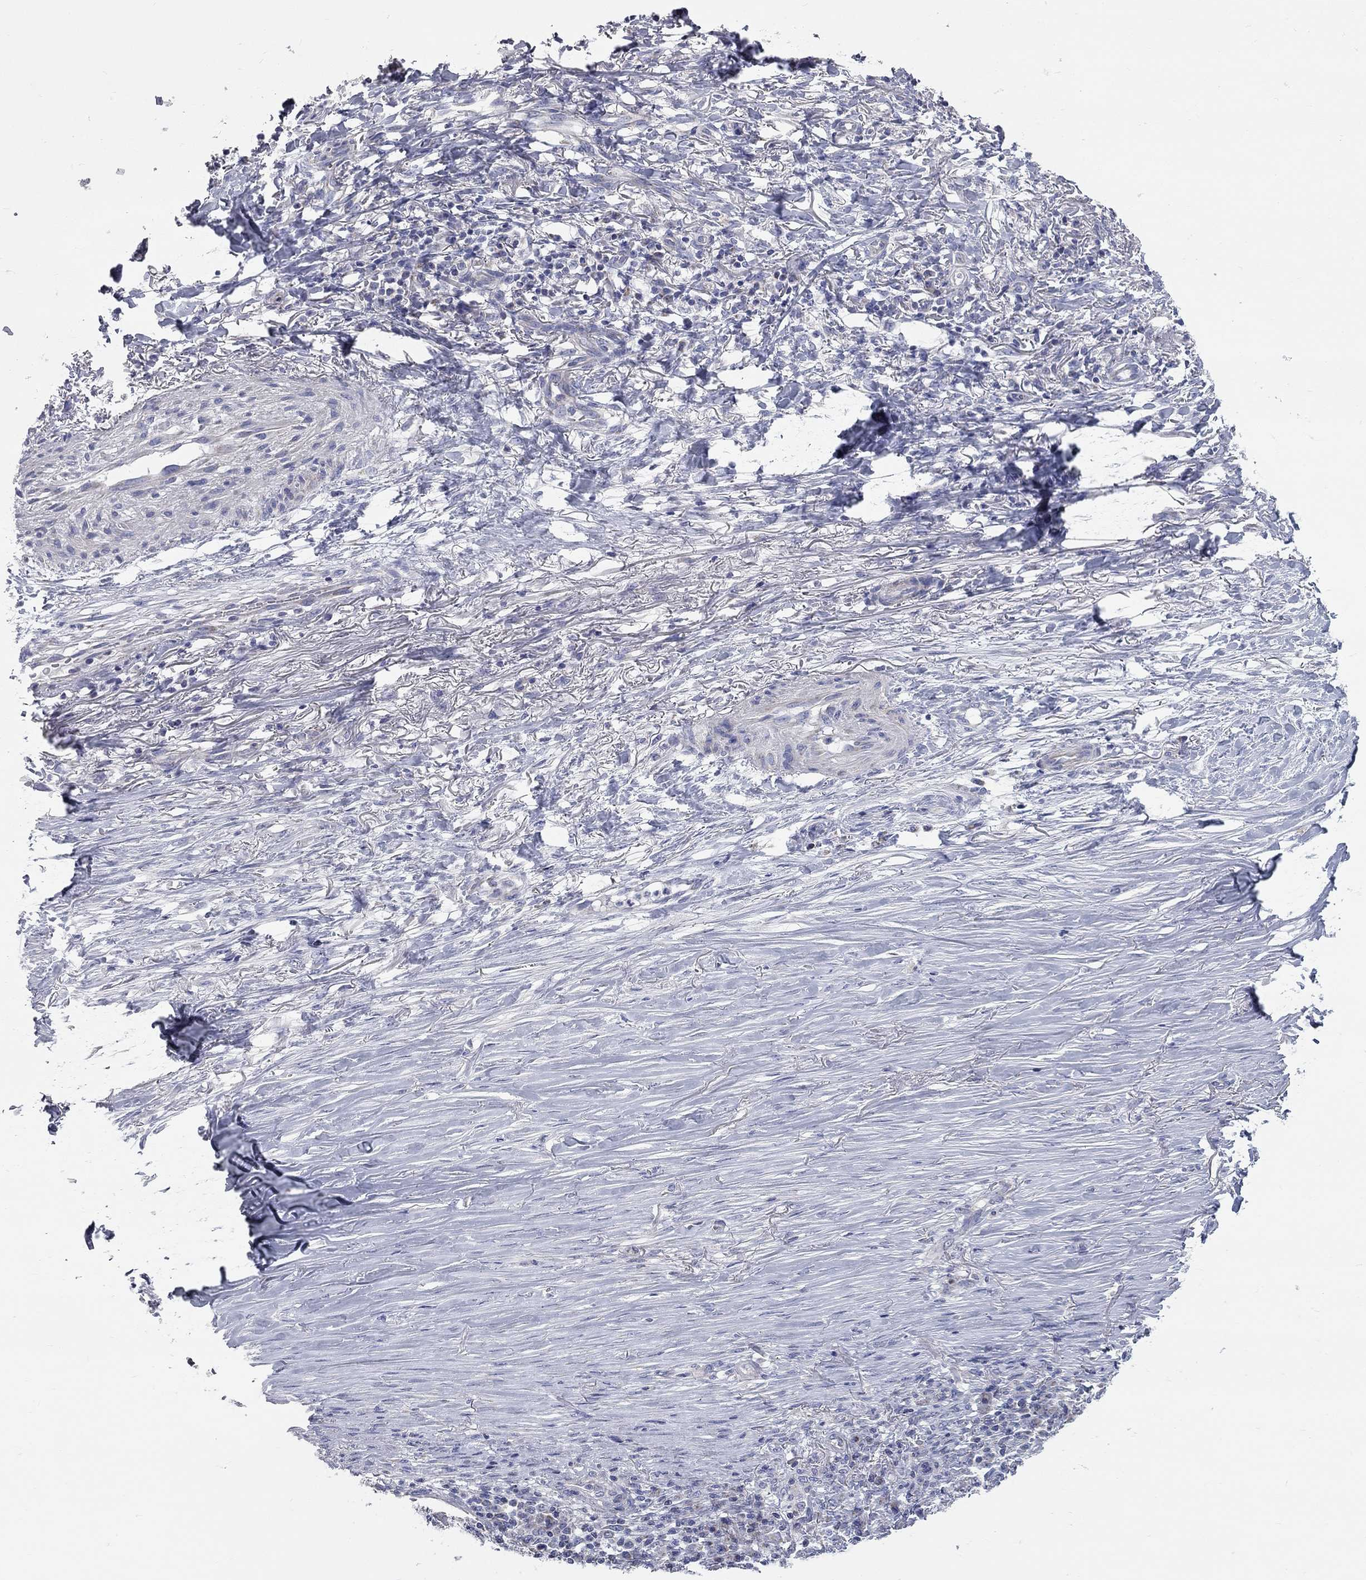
{"staining": {"intensity": "negative", "quantity": "none", "location": "none"}, "tissue": "skin cancer", "cell_type": "Tumor cells", "image_type": "cancer", "snomed": [{"axis": "morphology", "description": "Squamous cell carcinoma, NOS"}, {"axis": "topography", "description": "Skin"}], "caption": "Skin cancer (squamous cell carcinoma) stained for a protein using immunohistochemistry (IHC) demonstrates no positivity tumor cells.", "gene": "CFAP161", "patient": {"sex": "male", "age": 70}}